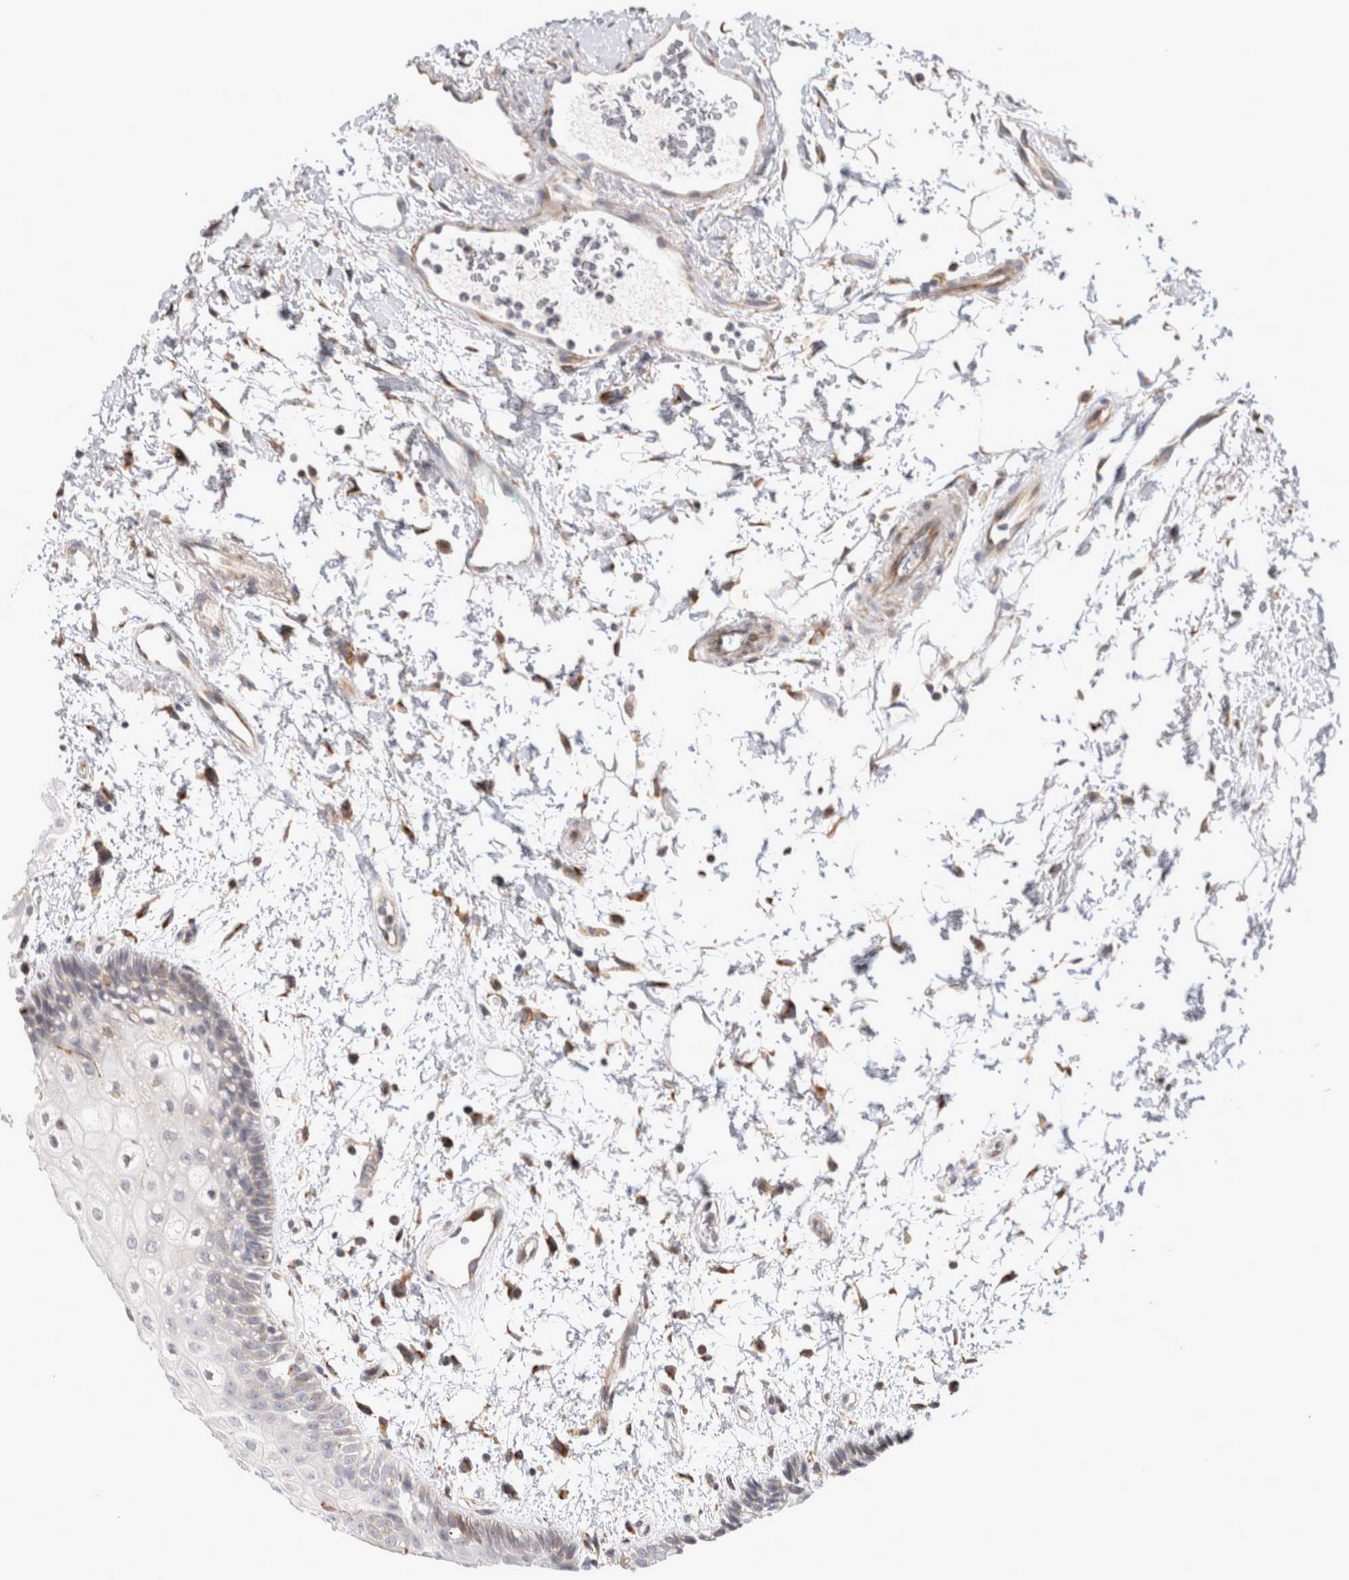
{"staining": {"intensity": "weak", "quantity": "<25%", "location": "cytoplasmic/membranous"}, "tissue": "oral mucosa", "cell_type": "Squamous epithelial cells", "image_type": "normal", "snomed": [{"axis": "morphology", "description": "Normal tissue, NOS"}, {"axis": "topography", "description": "Skeletal muscle"}, {"axis": "topography", "description": "Oral tissue"}, {"axis": "topography", "description": "Peripheral nerve tissue"}], "caption": "Immunohistochemistry (IHC) photomicrograph of unremarkable oral mucosa: human oral mucosa stained with DAB (3,3'-diaminobenzidine) displays no significant protein staining in squamous epithelial cells.", "gene": "TRMT9B", "patient": {"sex": "female", "age": 84}}